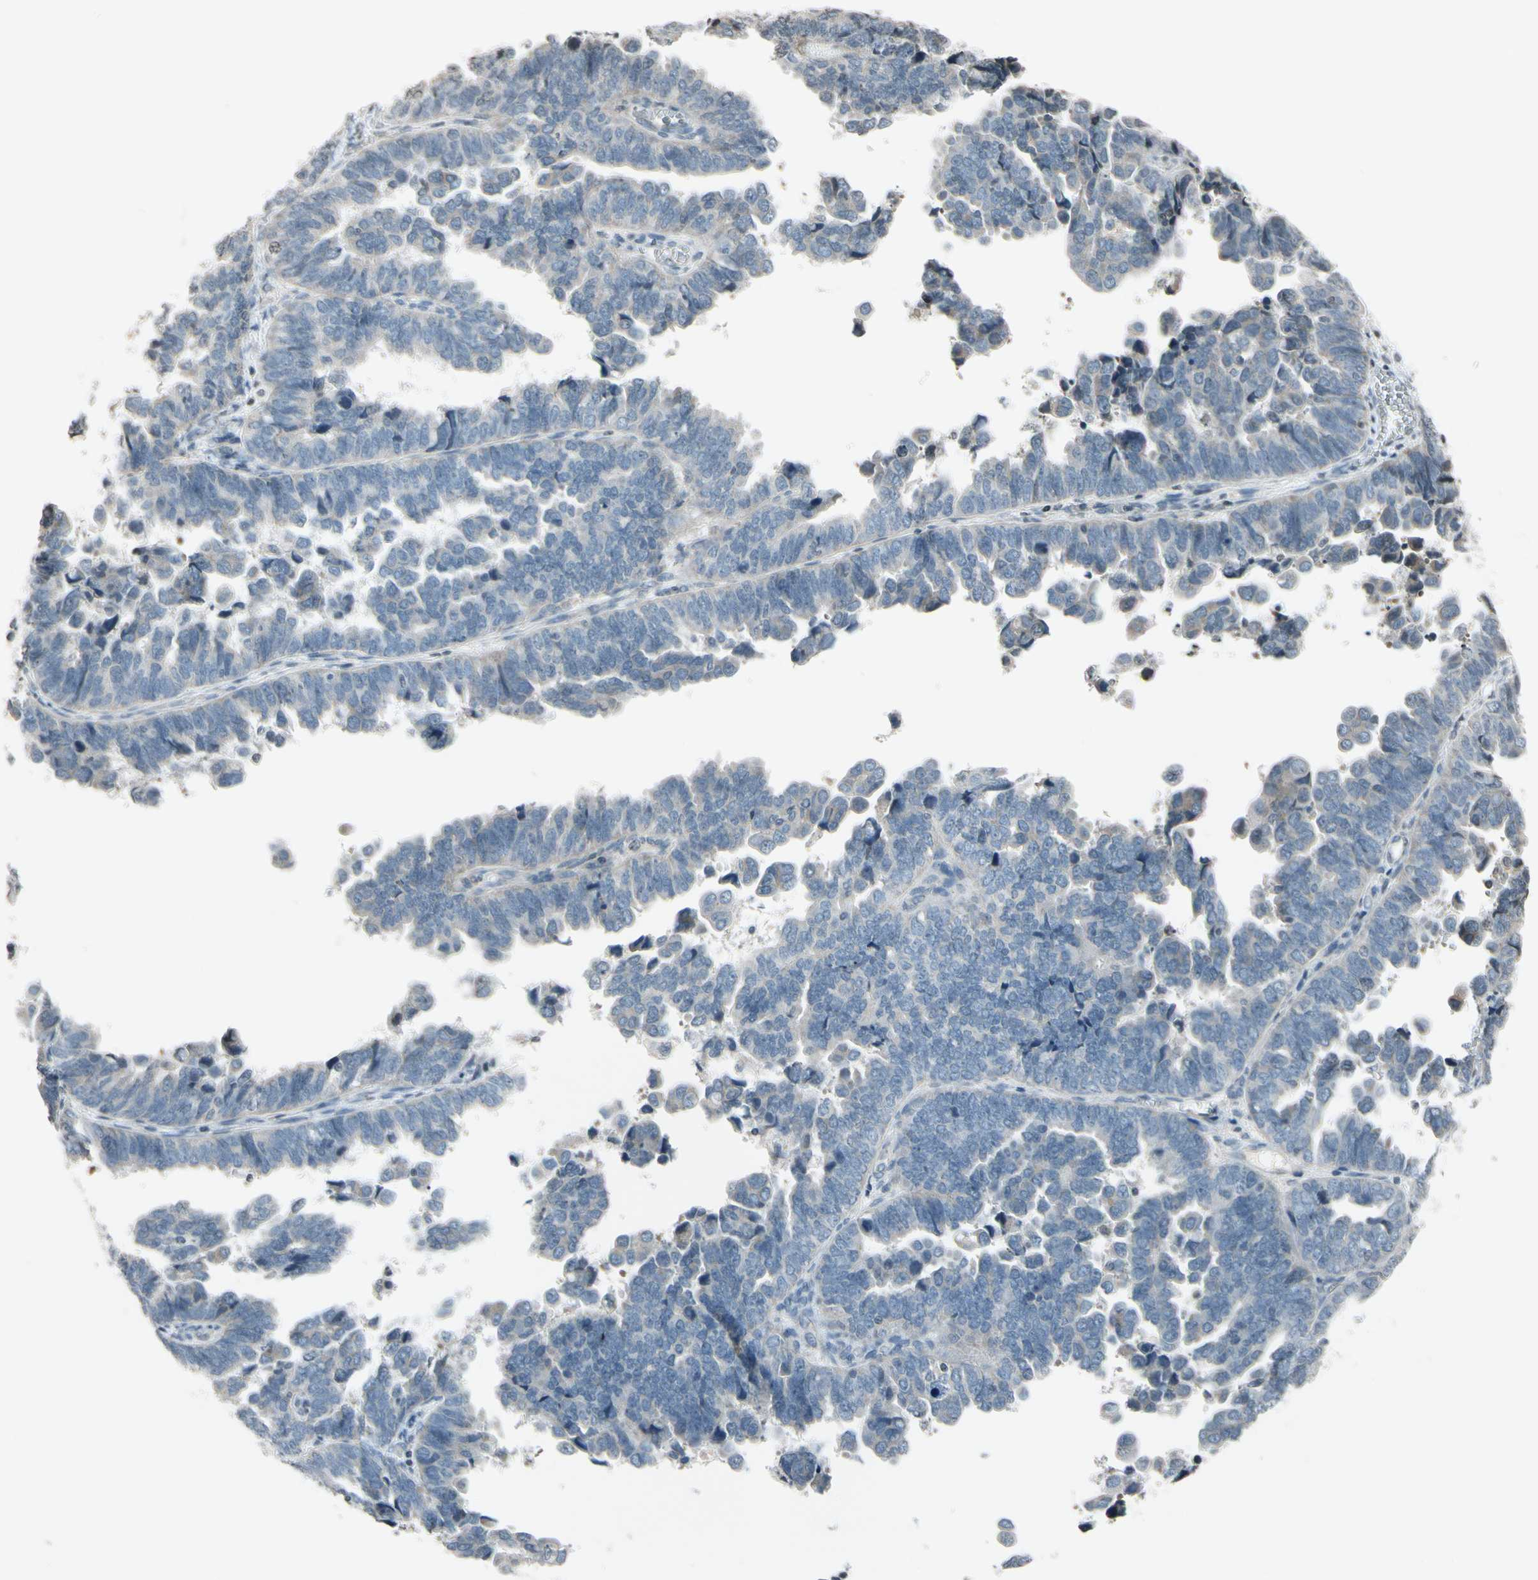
{"staining": {"intensity": "weak", "quantity": ">75%", "location": "cytoplasmic/membranous"}, "tissue": "endometrial cancer", "cell_type": "Tumor cells", "image_type": "cancer", "snomed": [{"axis": "morphology", "description": "Adenocarcinoma, NOS"}, {"axis": "topography", "description": "Endometrium"}], "caption": "Immunohistochemical staining of adenocarcinoma (endometrial) displays low levels of weak cytoplasmic/membranous expression in about >75% of tumor cells. (Stains: DAB (3,3'-diaminobenzidine) in brown, nuclei in blue, Microscopy: brightfield microscopy at high magnification).", "gene": "CLDN11", "patient": {"sex": "female", "age": 75}}